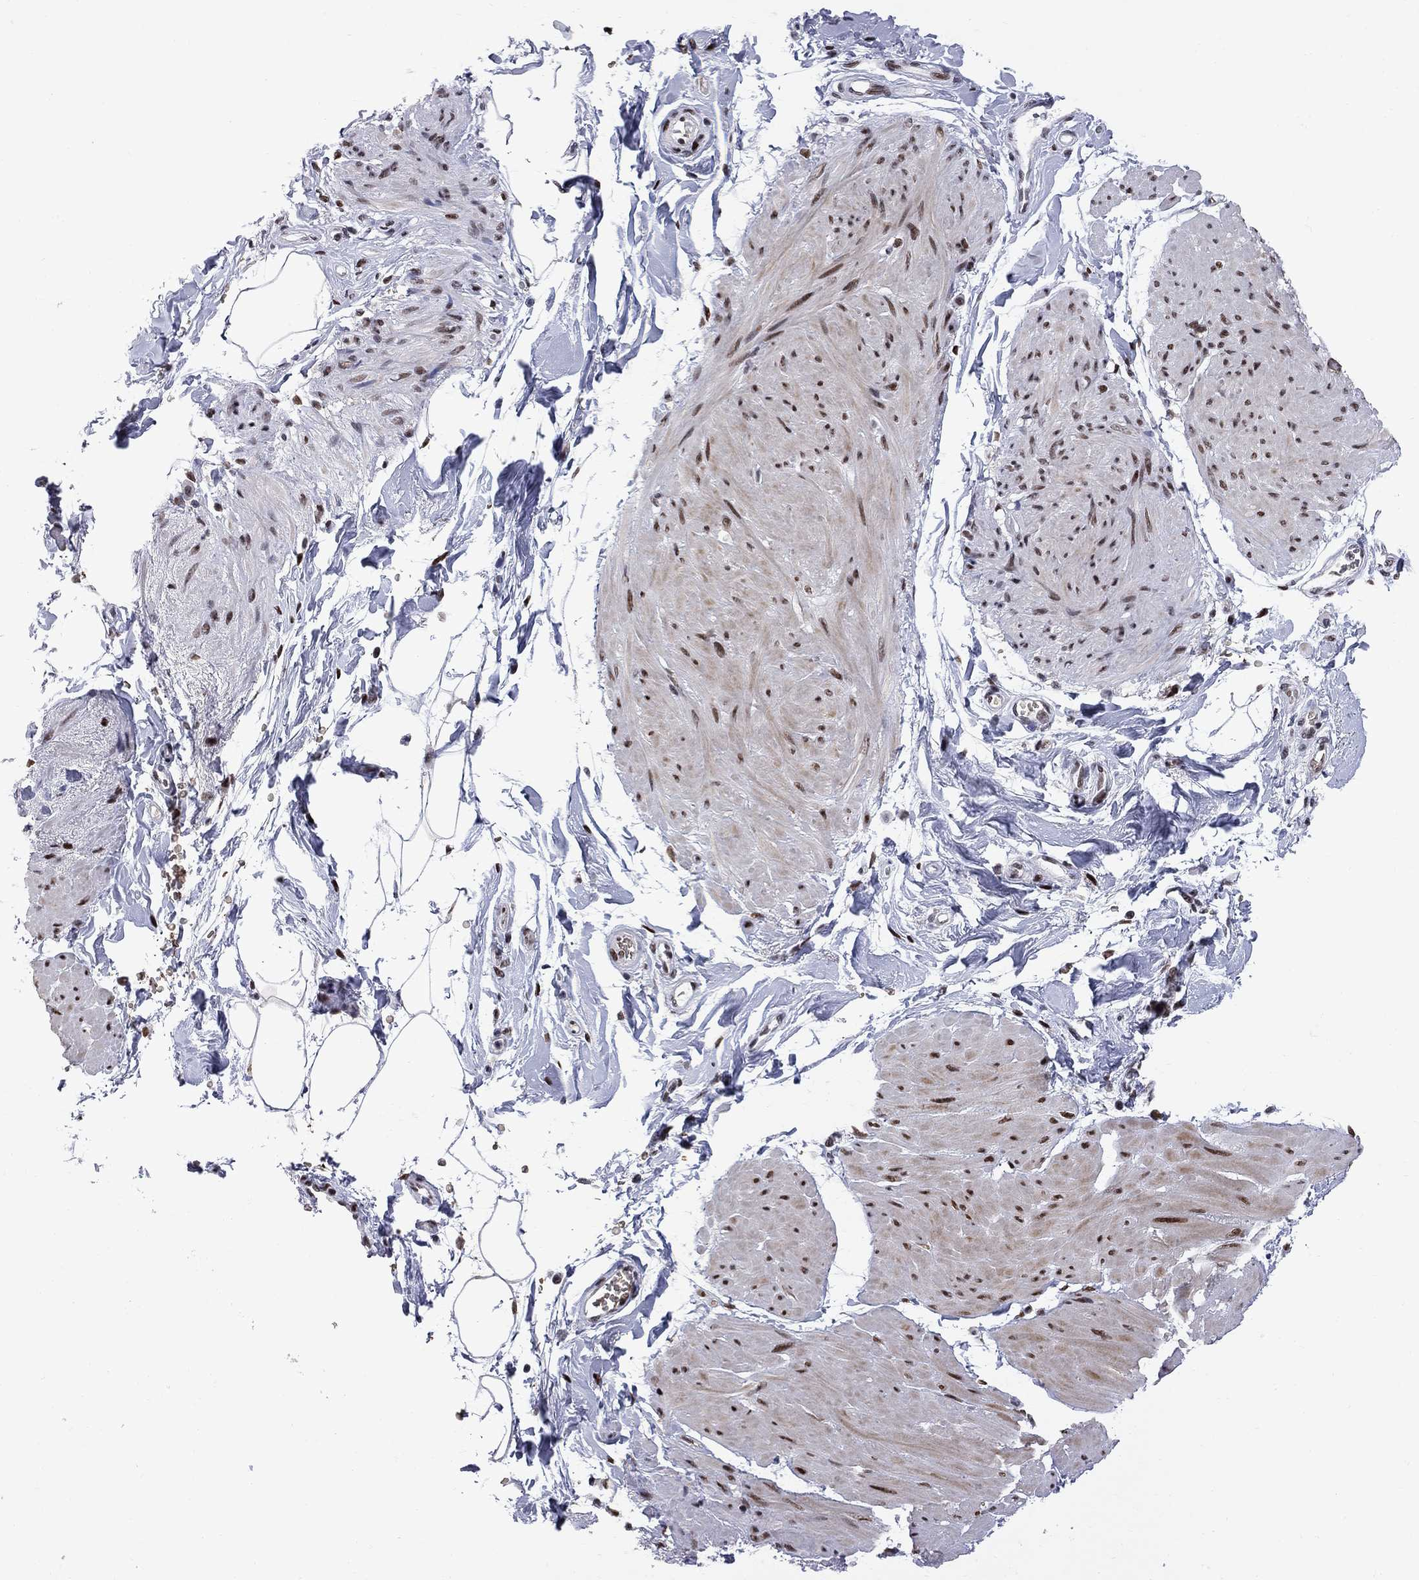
{"staining": {"intensity": "strong", "quantity": ">75%", "location": "nuclear"}, "tissue": "smooth muscle", "cell_type": "Smooth muscle cells", "image_type": "normal", "snomed": [{"axis": "morphology", "description": "Normal tissue, NOS"}, {"axis": "topography", "description": "Adipose tissue"}, {"axis": "topography", "description": "Smooth muscle"}, {"axis": "topography", "description": "Peripheral nerve tissue"}], "caption": "Smooth muscle cells show high levels of strong nuclear staining in approximately >75% of cells in benign smooth muscle. The staining was performed using DAB (3,3'-diaminobenzidine) to visualize the protein expression in brown, while the nuclei were stained in blue with hematoxylin (Magnification: 20x).", "gene": "ZBTB47", "patient": {"sex": "male", "age": 83}}